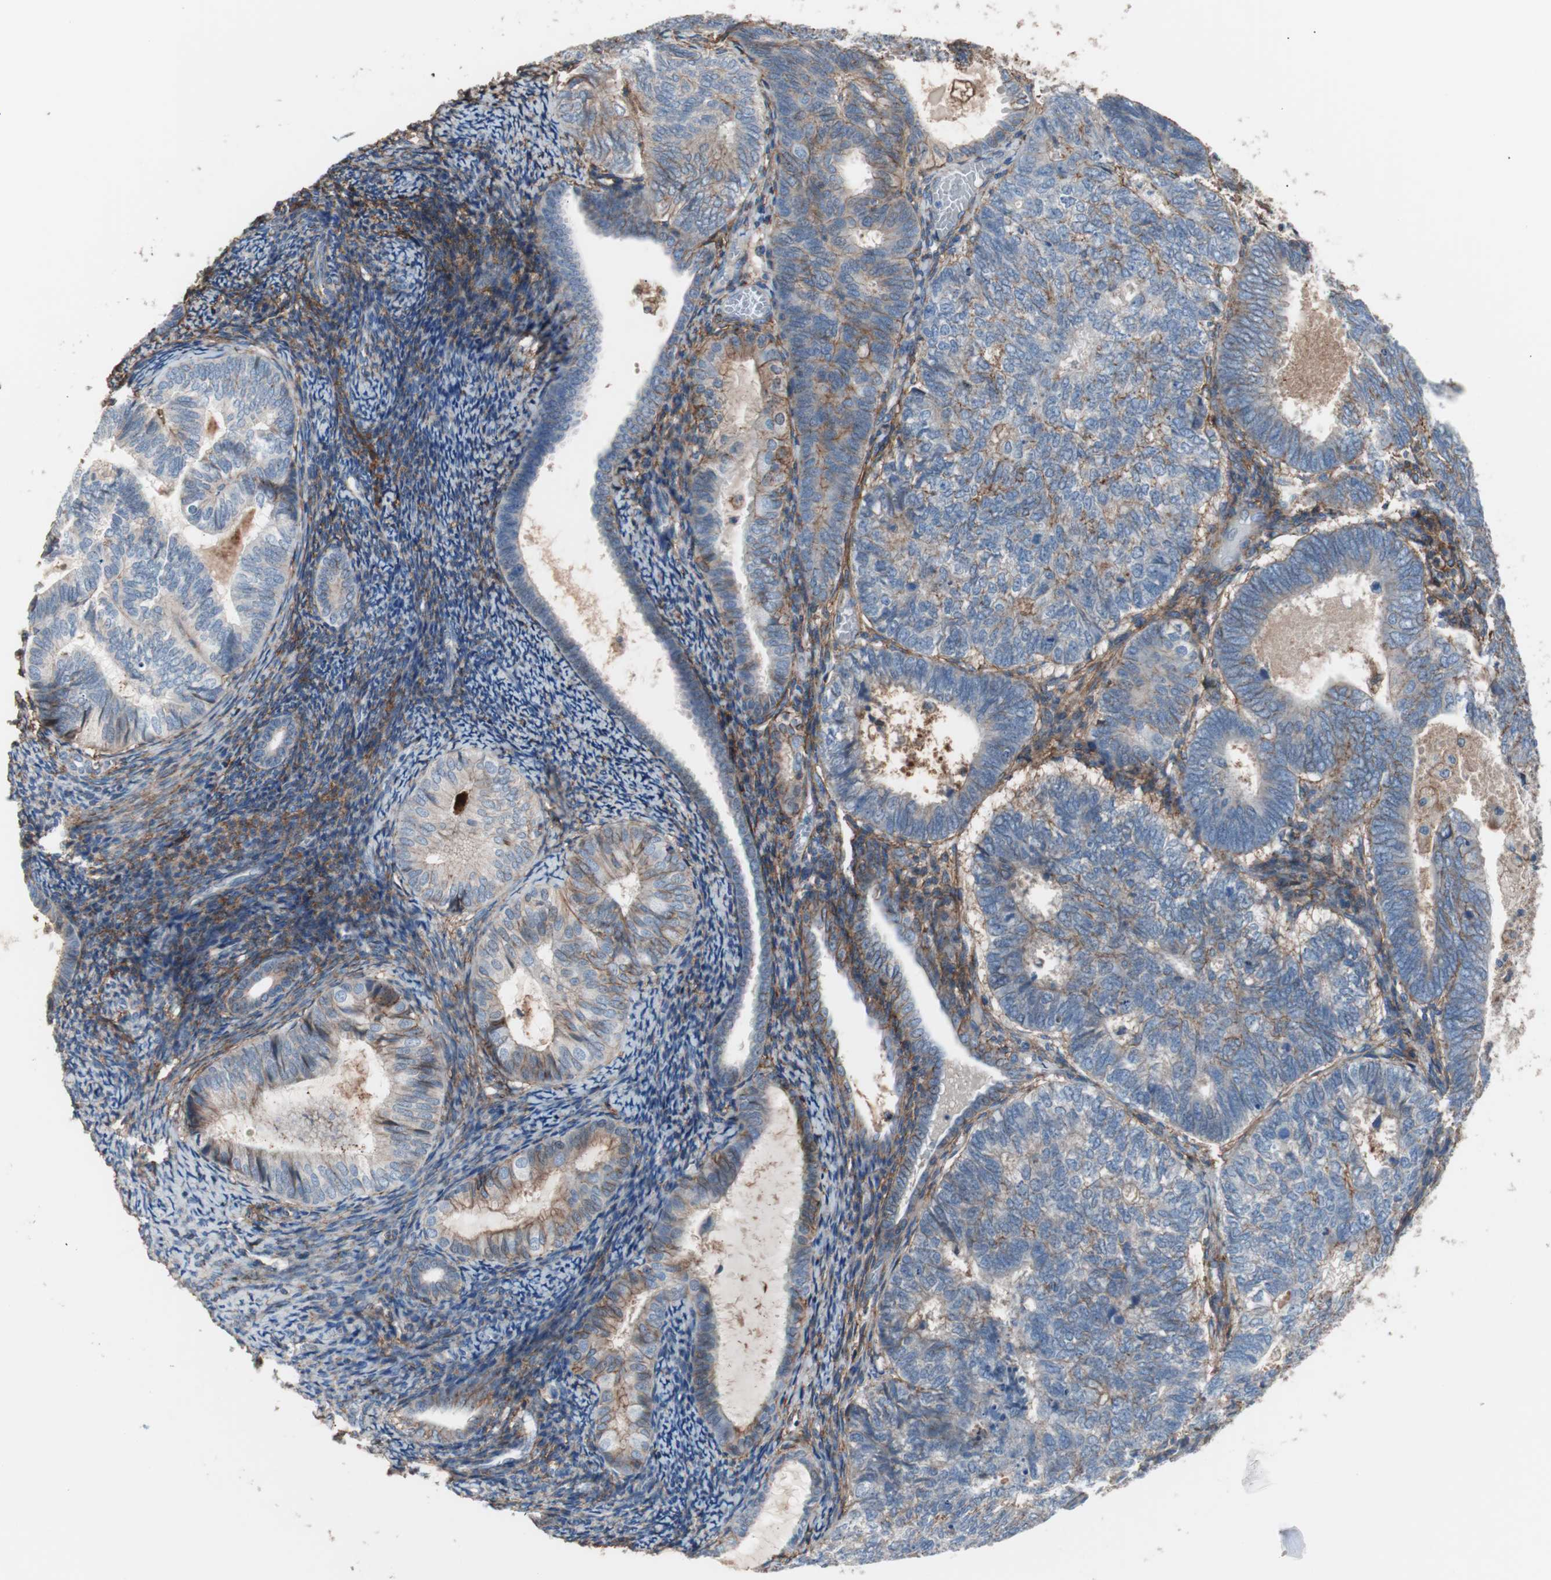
{"staining": {"intensity": "moderate", "quantity": "25%-75%", "location": "cytoplasmic/membranous"}, "tissue": "endometrial cancer", "cell_type": "Tumor cells", "image_type": "cancer", "snomed": [{"axis": "morphology", "description": "Adenocarcinoma, NOS"}, {"axis": "topography", "description": "Uterus"}], "caption": "The image reveals staining of endometrial cancer, revealing moderate cytoplasmic/membranous protein staining (brown color) within tumor cells.", "gene": "CD81", "patient": {"sex": "female", "age": 60}}